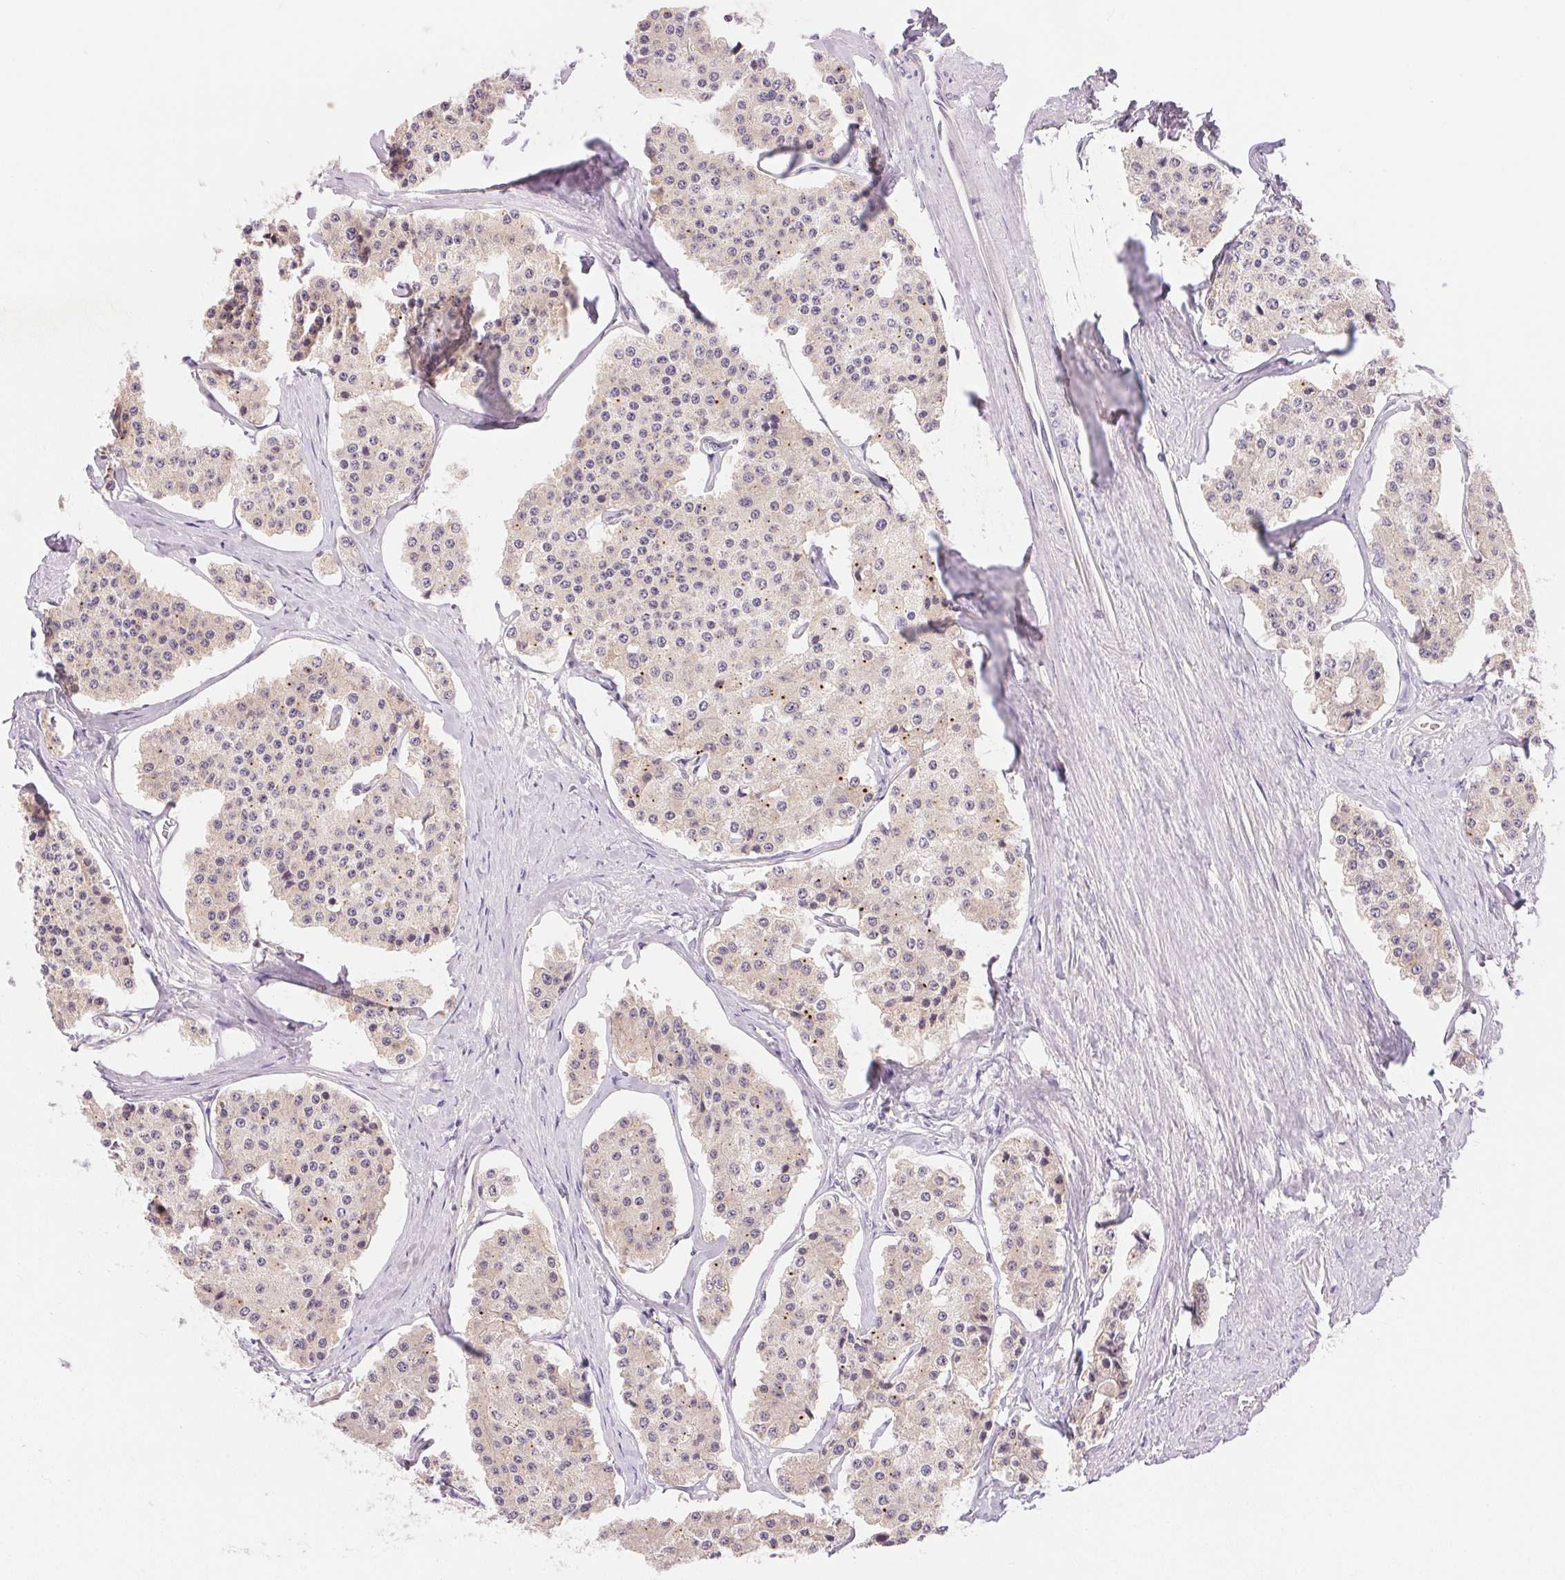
{"staining": {"intensity": "negative", "quantity": "none", "location": "none"}, "tissue": "carcinoid", "cell_type": "Tumor cells", "image_type": "cancer", "snomed": [{"axis": "morphology", "description": "Carcinoid, malignant, NOS"}, {"axis": "topography", "description": "Small intestine"}], "caption": "DAB (3,3'-diaminobenzidine) immunohistochemical staining of human carcinoid displays no significant expression in tumor cells.", "gene": "BNIP5", "patient": {"sex": "female", "age": 65}}